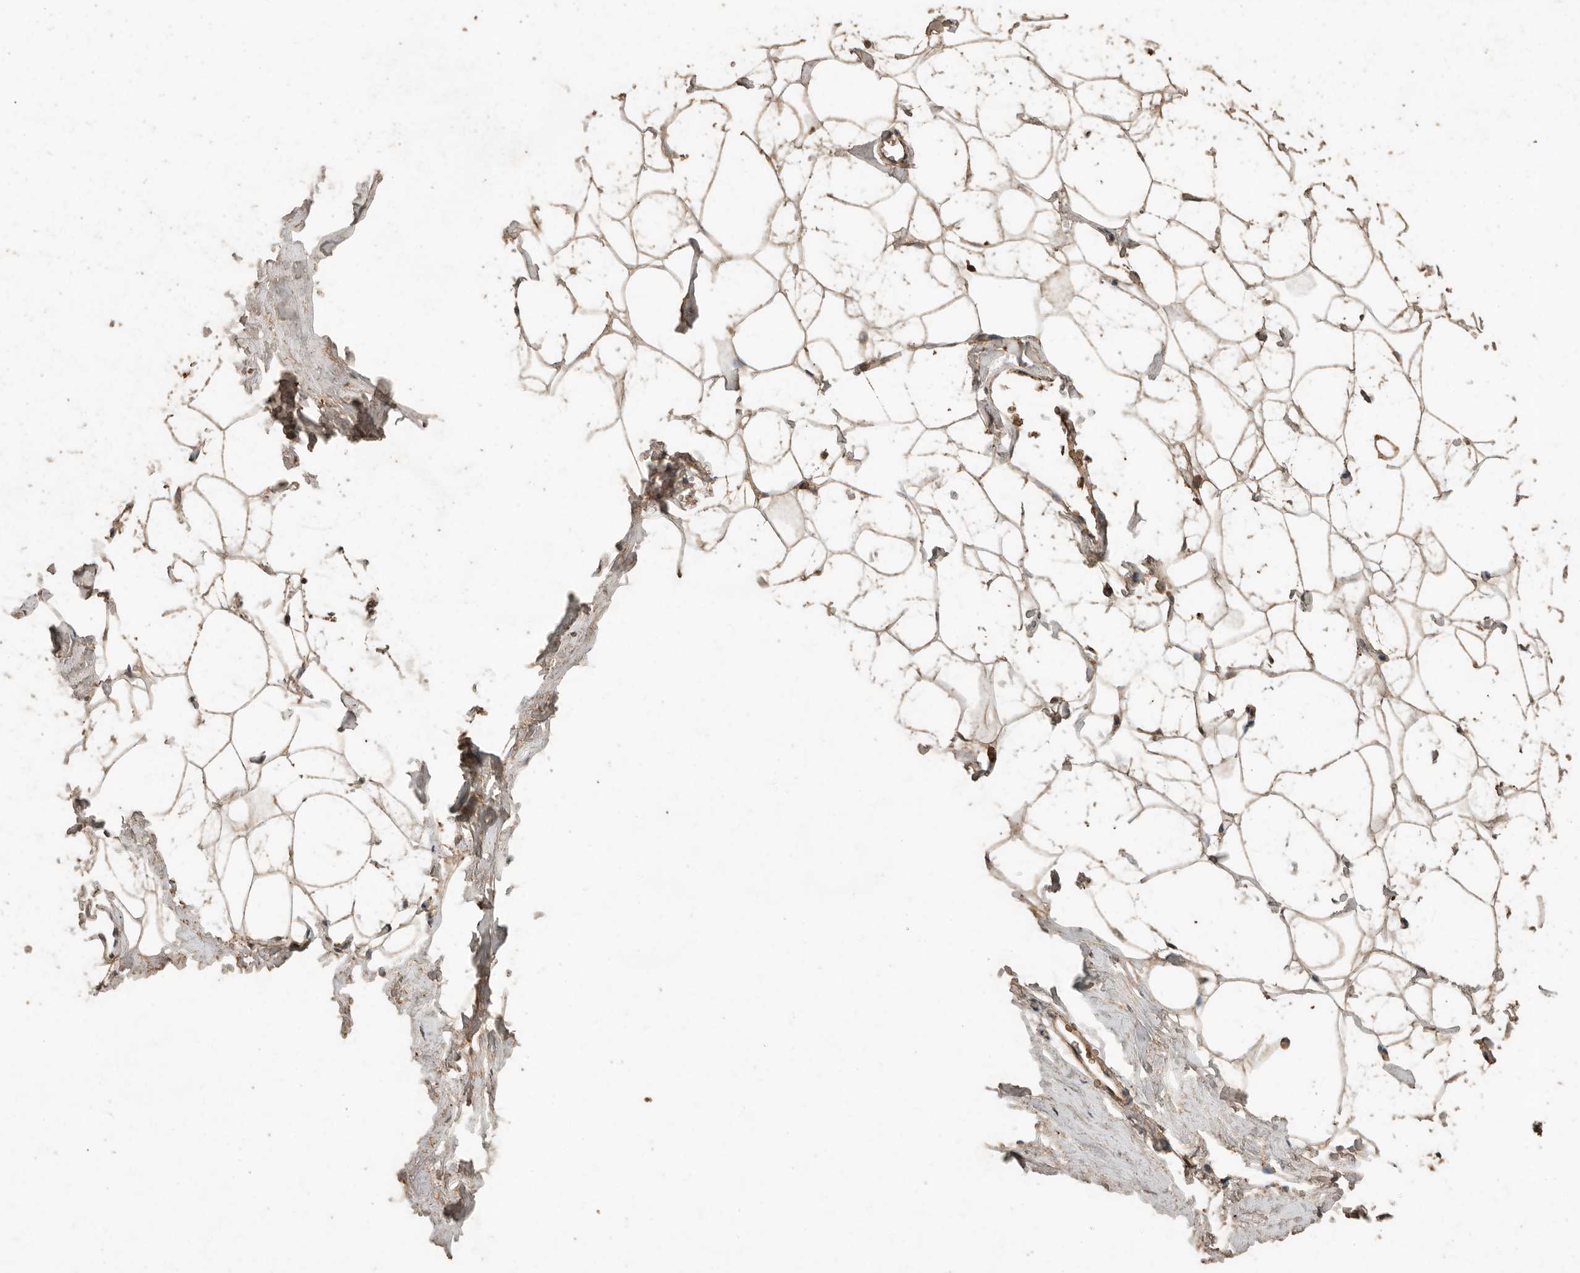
{"staining": {"intensity": "weak", "quantity": ">75%", "location": "cytoplasmic/membranous"}, "tissue": "adipose tissue", "cell_type": "Adipocytes", "image_type": "normal", "snomed": [{"axis": "morphology", "description": "Normal tissue, NOS"}, {"axis": "morphology", "description": "Fibrosis, NOS"}, {"axis": "topography", "description": "Breast"}, {"axis": "topography", "description": "Adipose tissue"}], "caption": "A high-resolution image shows IHC staining of benign adipose tissue, which displays weak cytoplasmic/membranous expression in approximately >75% of adipocytes.", "gene": "CTF1", "patient": {"sex": "female", "age": 39}}